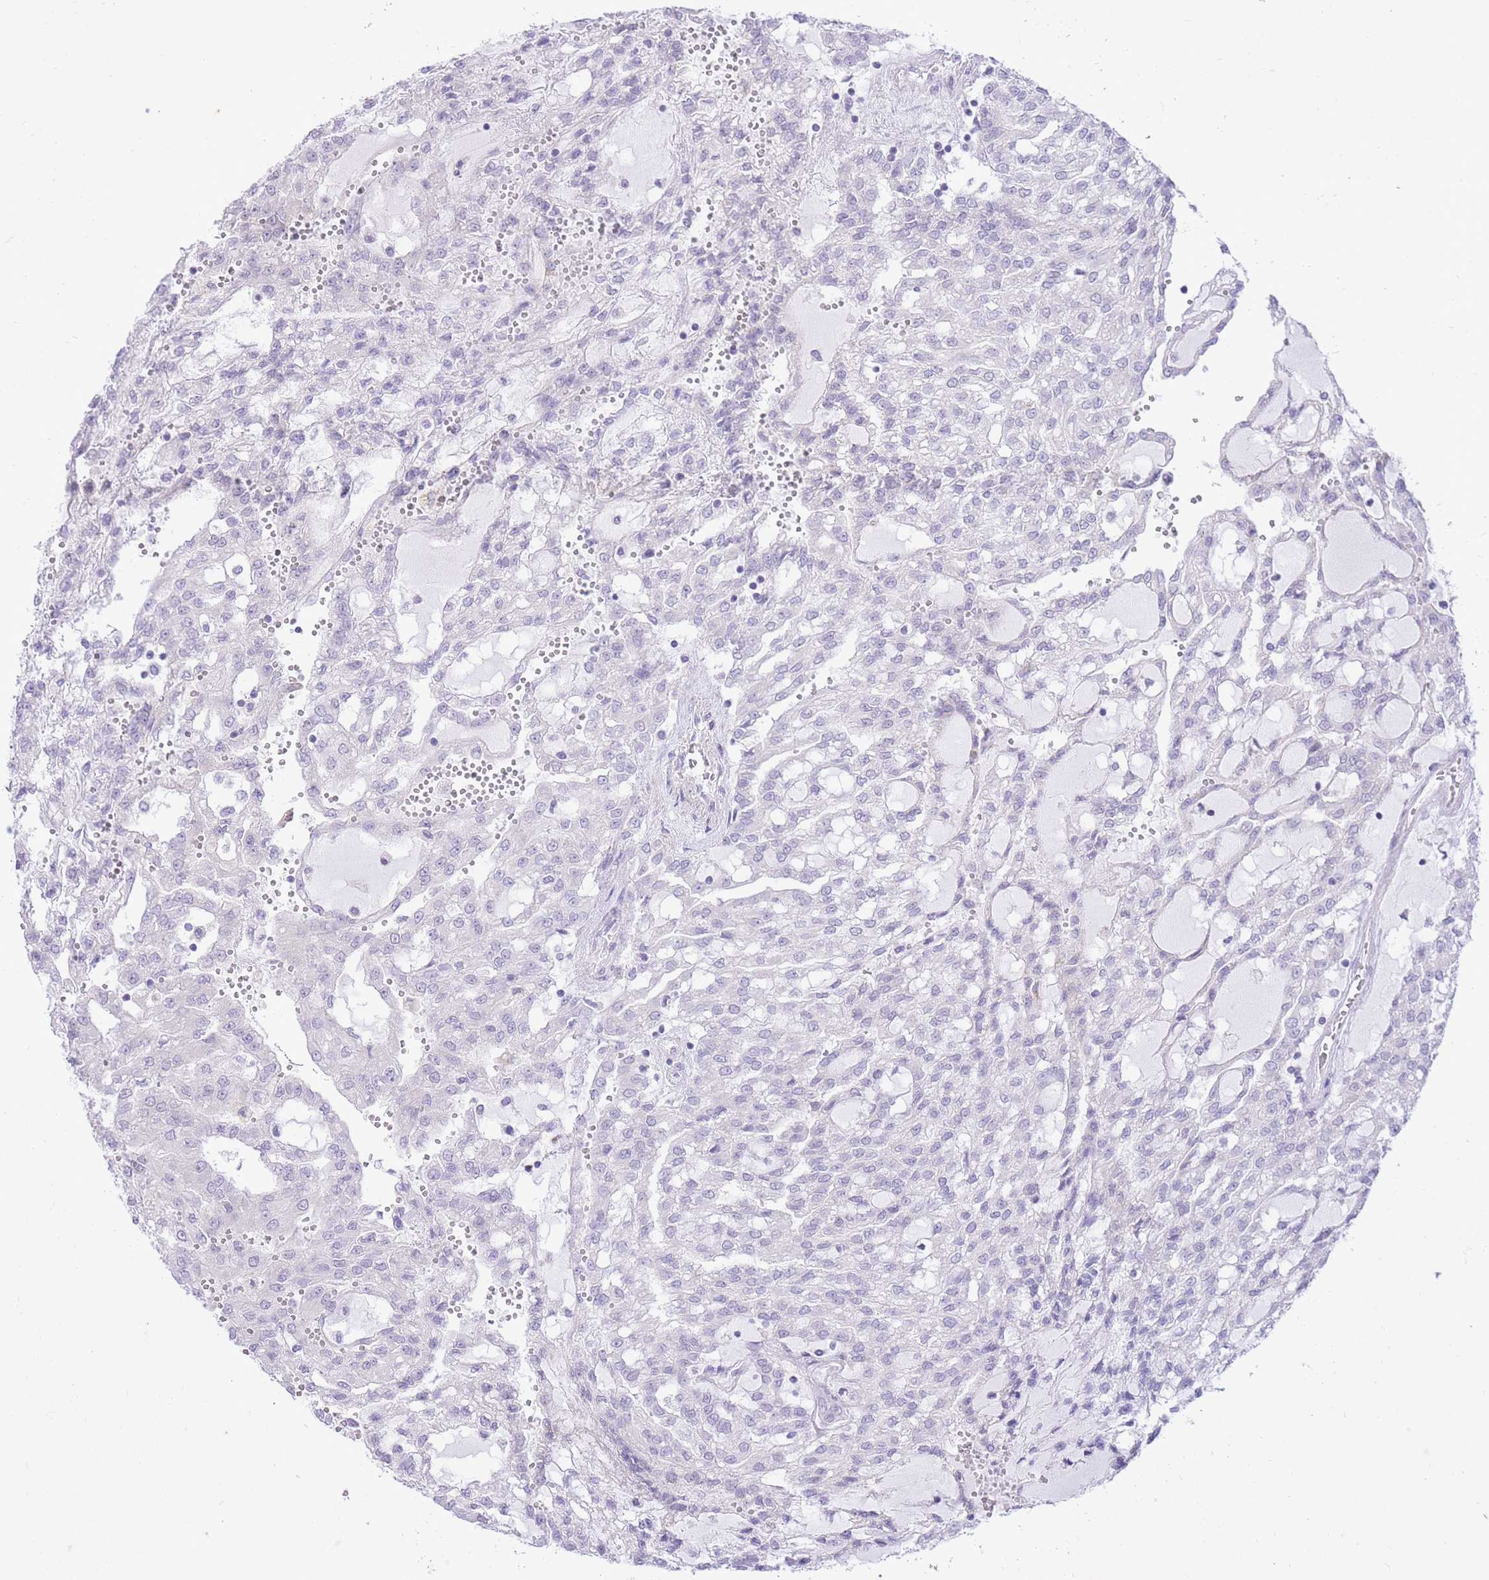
{"staining": {"intensity": "negative", "quantity": "none", "location": "none"}, "tissue": "renal cancer", "cell_type": "Tumor cells", "image_type": "cancer", "snomed": [{"axis": "morphology", "description": "Adenocarcinoma, NOS"}, {"axis": "topography", "description": "Kidney"}], "caption": "IHC histopathology image of human renal cancer (adenocarcinoma) stained for a protein (brown), which shows no positivity in tumor cells. (DAB IHC with hematoxylin counter stain).", "gene": "DENND2D", "patient": {"sex": "male", "age": 63}}